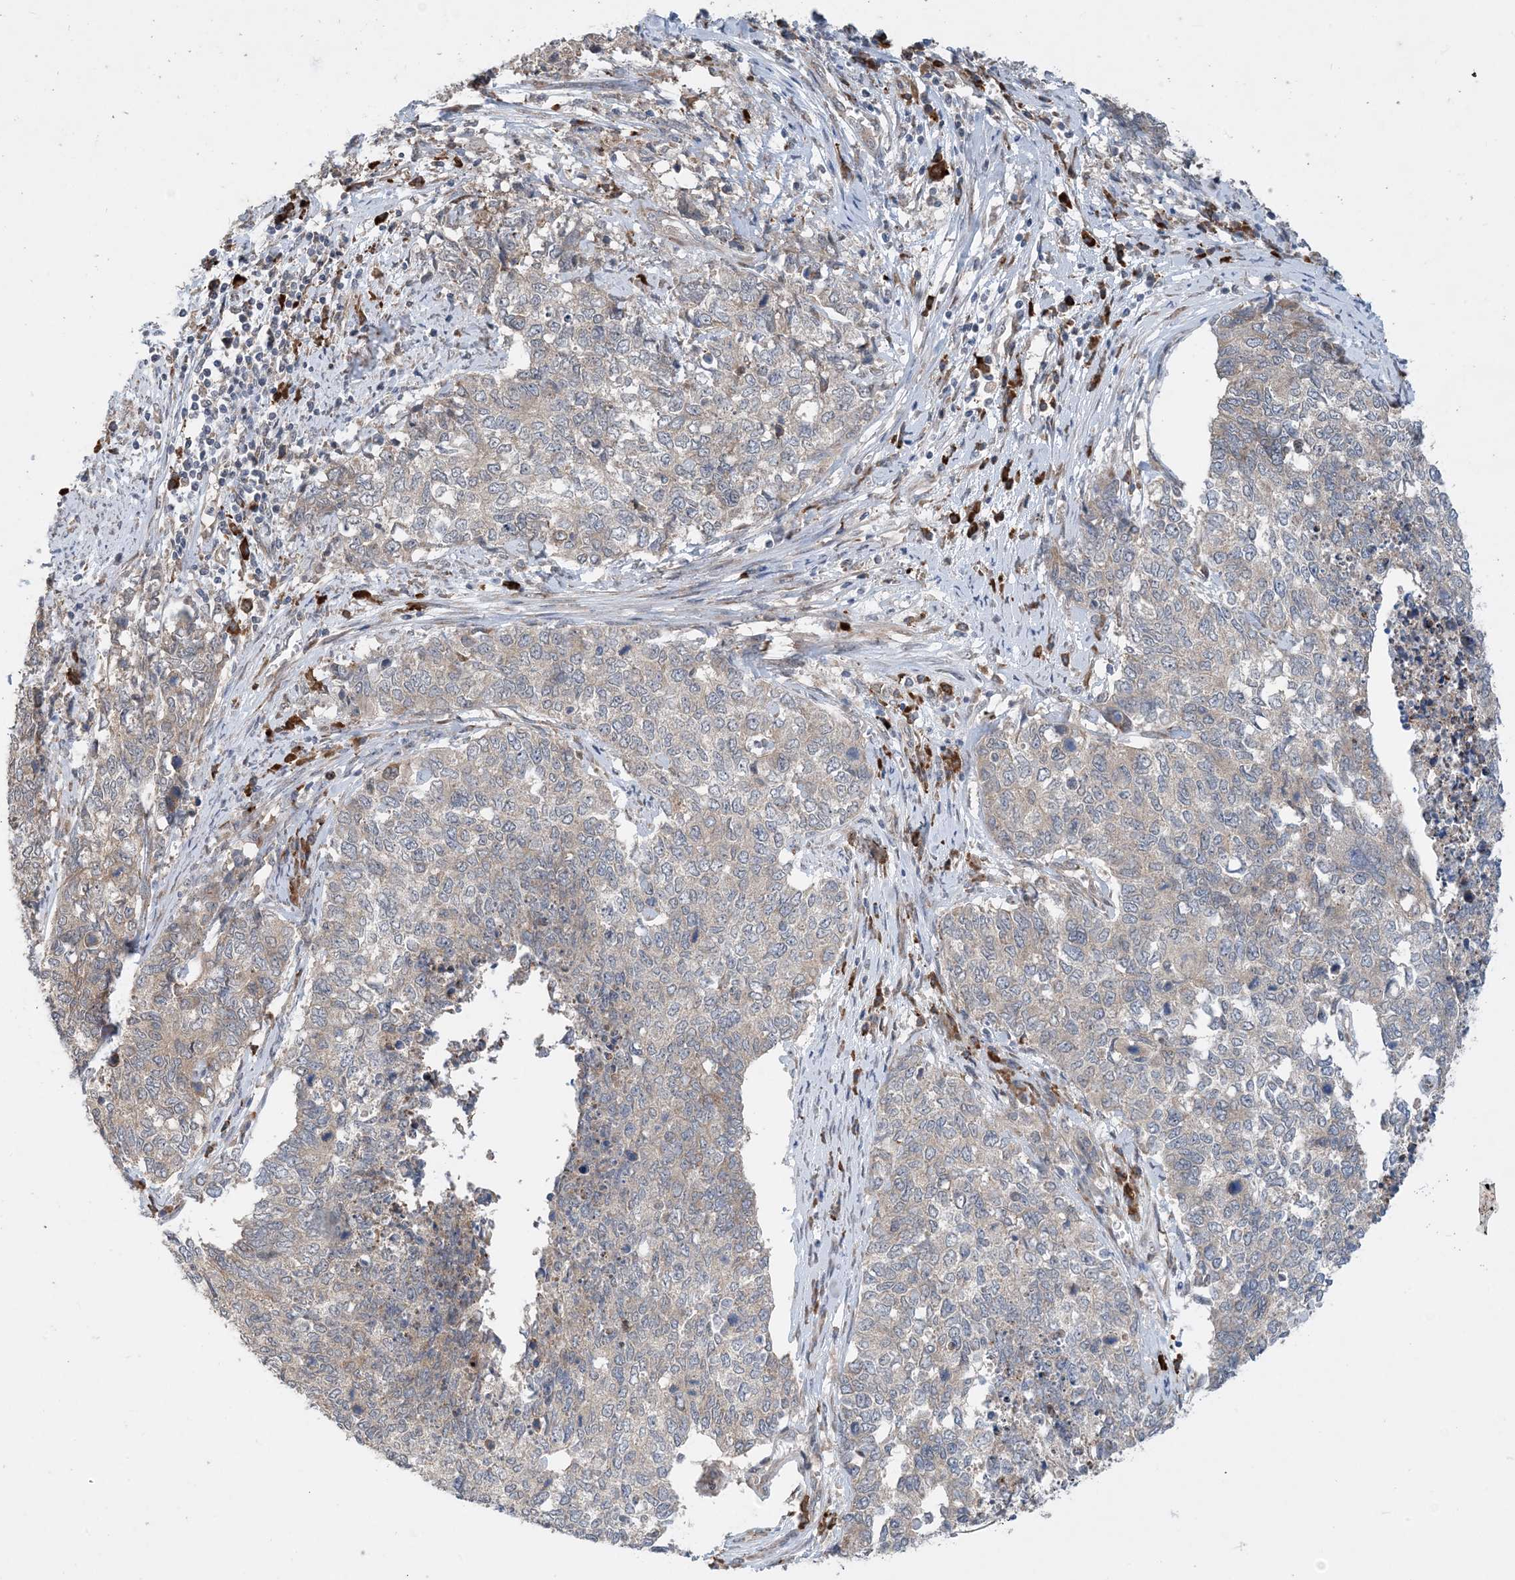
{"staining": {"intensity": "weak", "quantity": "<25%", "location": "cytoplasmic/membranous"}, "tissue": "cervical cancer", "cell_type": "Tumor cells", "image_type": "cancer", "snomed": [{"axis": "morphology", "description": "Squamous cell carcinoma, NOS"}, {"axis": "topography", "description": "Cervix"}], "caption": "This is a micrograph of immunohistochemistry staining of squamous cell carcinoma (cervical), which shows no staining in tumor cells.", "gene": "PHOSPHO2", "patient": {"sex": "female", "age": 63}}